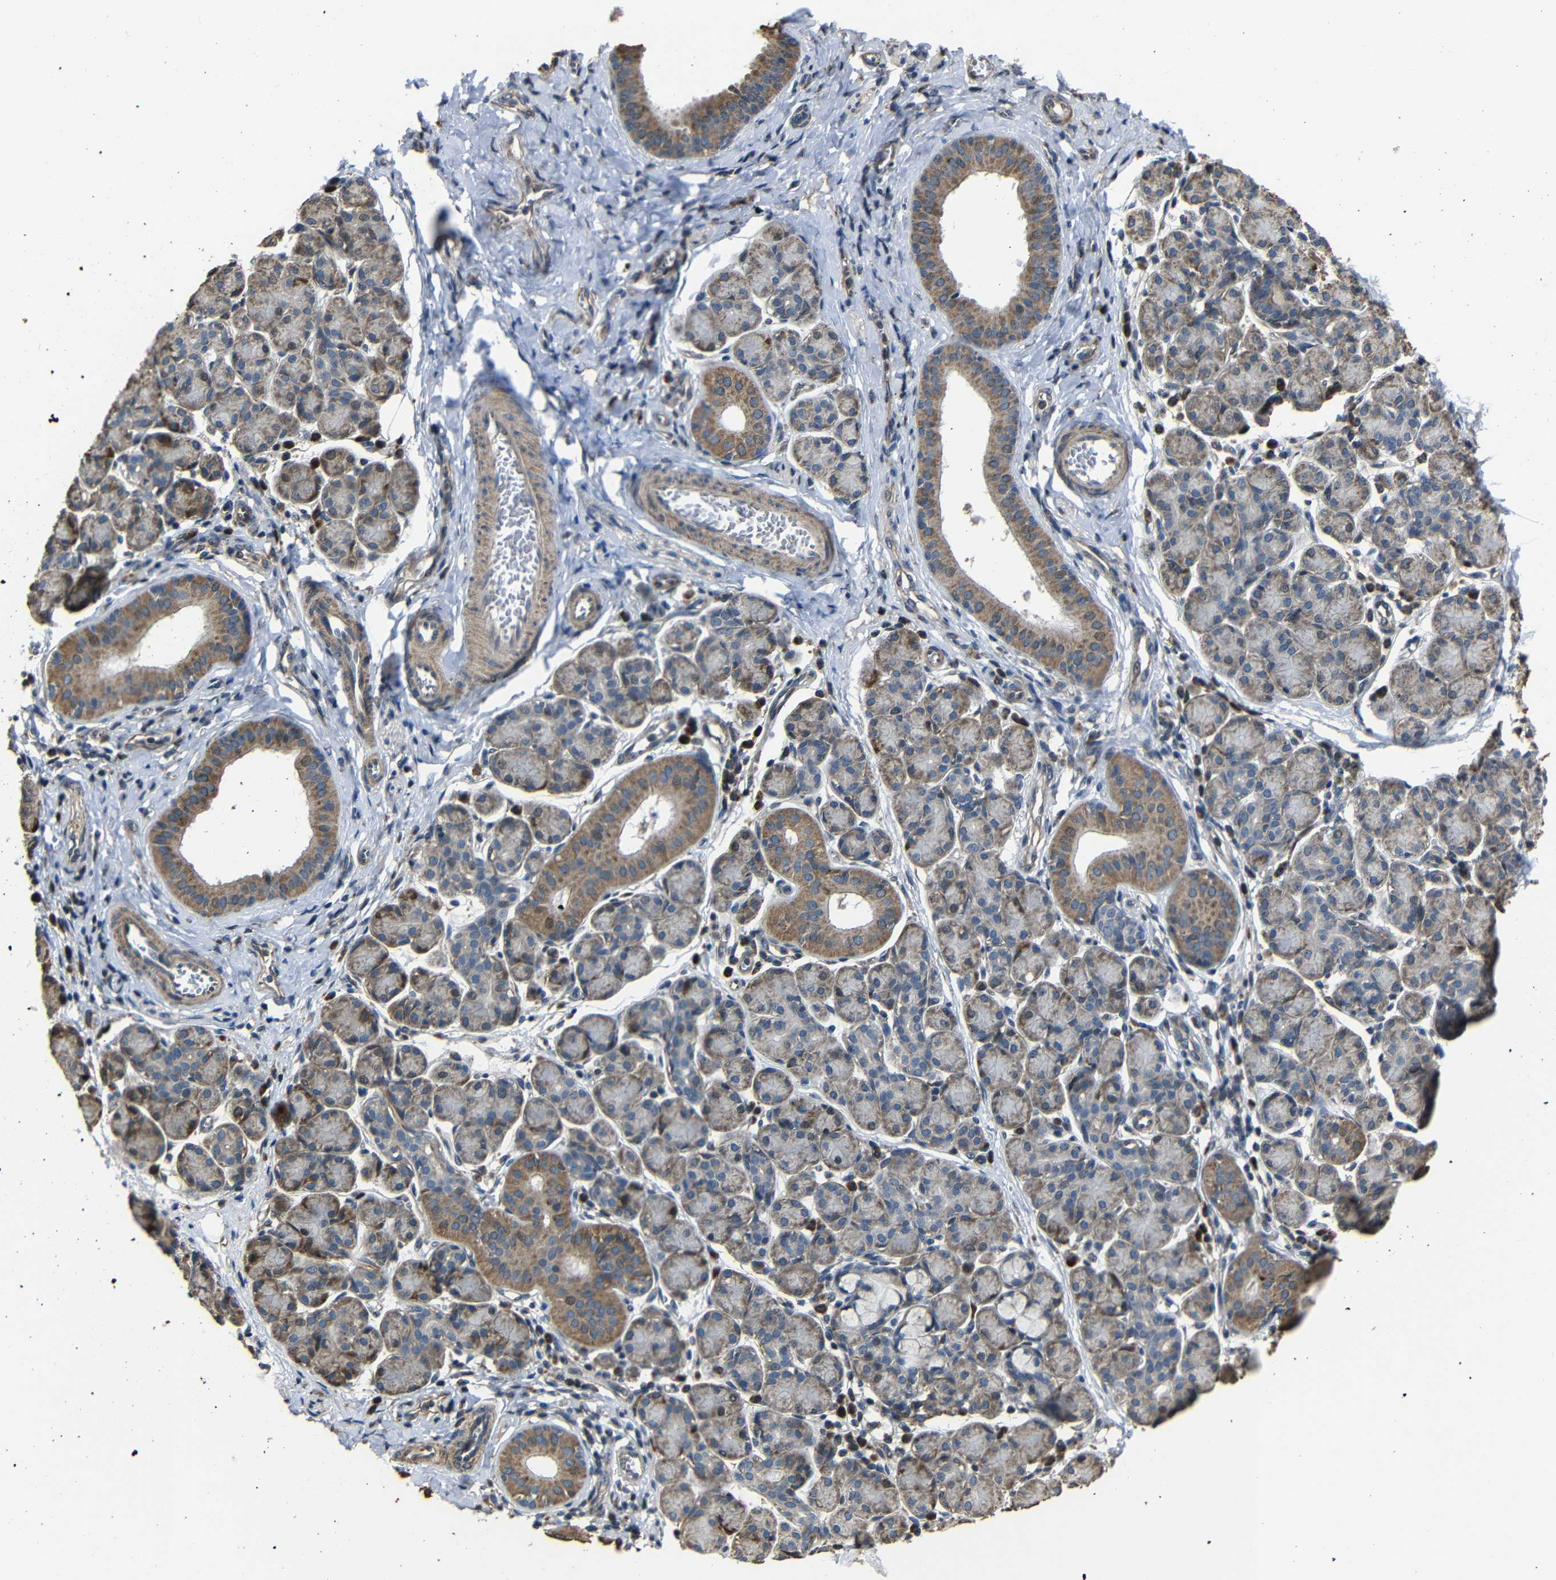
{"staining": {"intensity": "moderate", "quantity": "25%-75%", "location": "cytoplasmic/membranous"}, "tissue": "salivary gland", "cell_type": "Glandular cells", "image_type": "normal", "snomed": [{"axis": "morphology", "description": "Normal tissue, NOS"}, {"axis": "morphology", "description": "Inflammation, NOS"}, {"axis": "topography", "description": "Lymph node"}, {"axis": "topography", "description": "Salivary gland"}], "caption": "Moderate cytoplasmic/membranous staining is identified in approximately 25%-75% of glandular cells in normal salivary gland. Using DAB (brown) and hematoxylin (blue) stains, captured at high magnification using brightfield microscopy.", "gene": "SNN", "patient": {"sex": "male", "age": 3}}